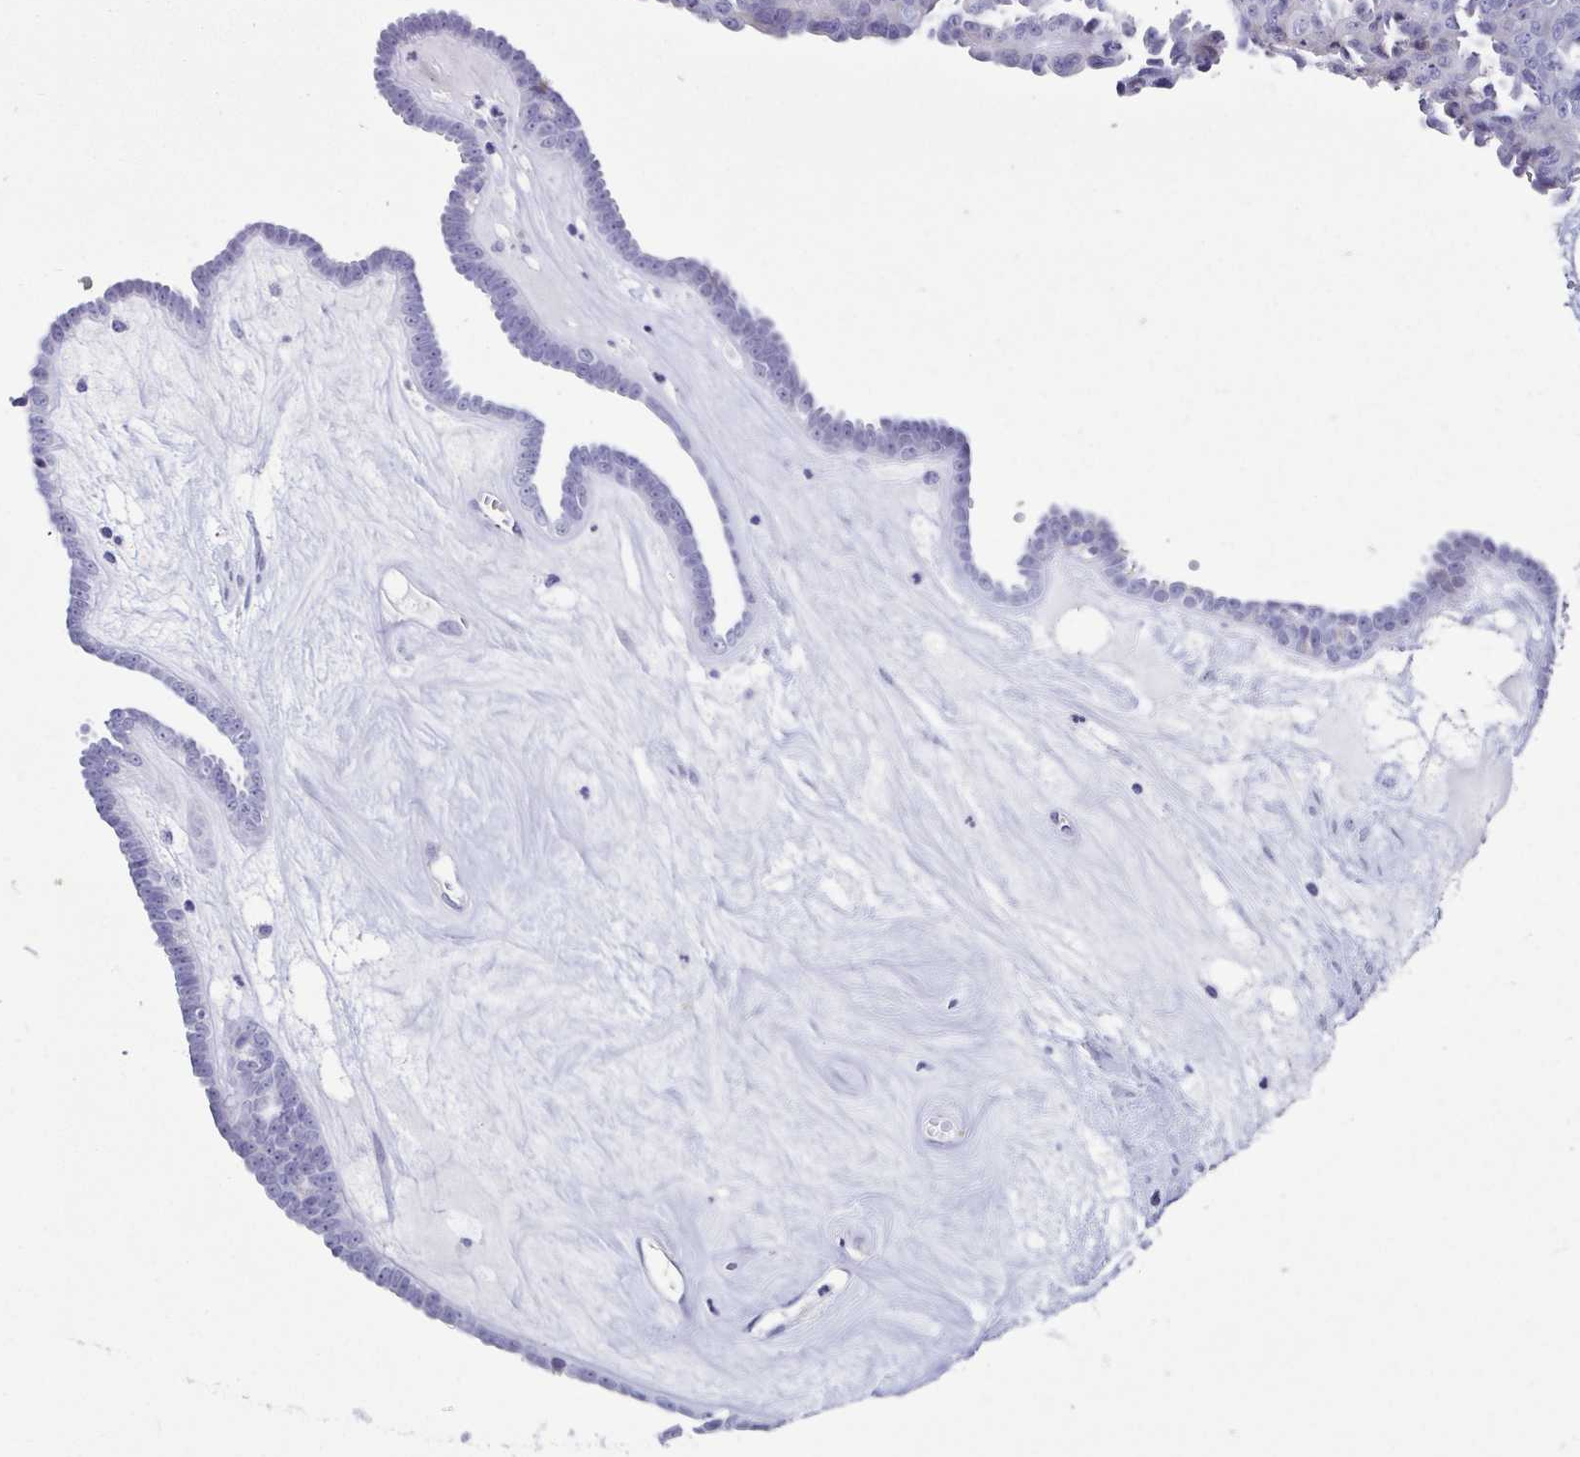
{"staining": {"intensity": "negative", "quantity": "none", "location": "none"}, "tissue": "ovarian cancer", "cell_type": "Tumor cells", "image_type": "cancer", "snomed": [{"axis": "morphology", "description": "Cystadenocarcinoma, serous, NOS"}, {"axis": "topography", "description": "Ovary"}], "caption": "A high-resolution image shows immunohistochemistry staining of ovarian serous cystadenocarcinoma, which reveals no significant positivity in tumor cells.", "gene": "TNNT2", "patient": {"sex": "female", "age": 71}}